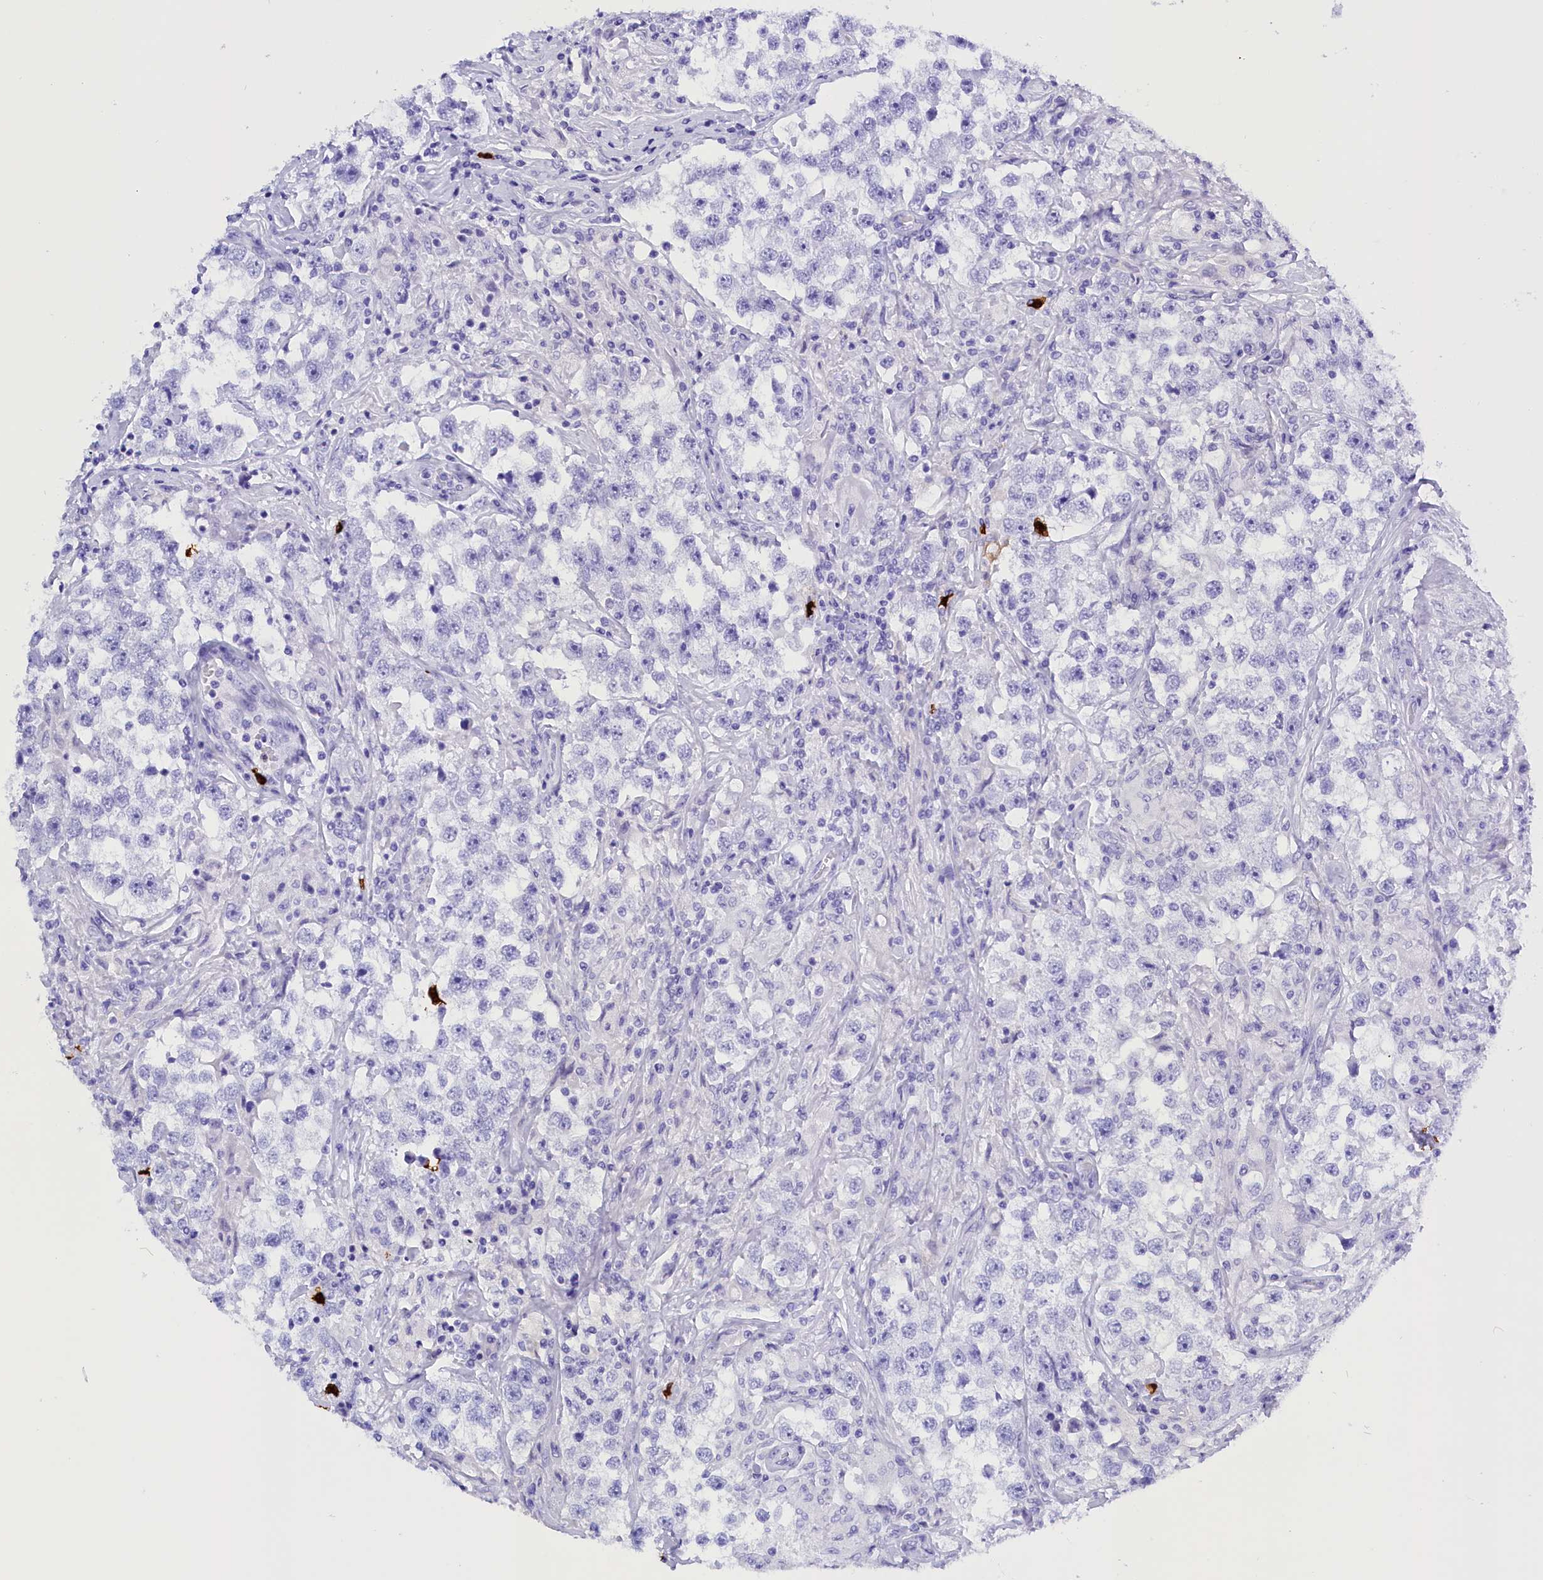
{"staining": {"intensity": "negative", "quantity": "none", "location": "none"}, "tissue": "testis cancer", "cell_type": "Tumor cells", "image_type": "cancer", "snomed": [{"axis": "morphology", "description": "Seminoma, NOS"}, {"axis": "topography", "description": "Testis"}], "caption": "Immunohistochemistry of testis cancer (seminoma) shows no positivity in tumor cells.", "gene": "CLC", "patient": {"sex": "male", "age": 46}}